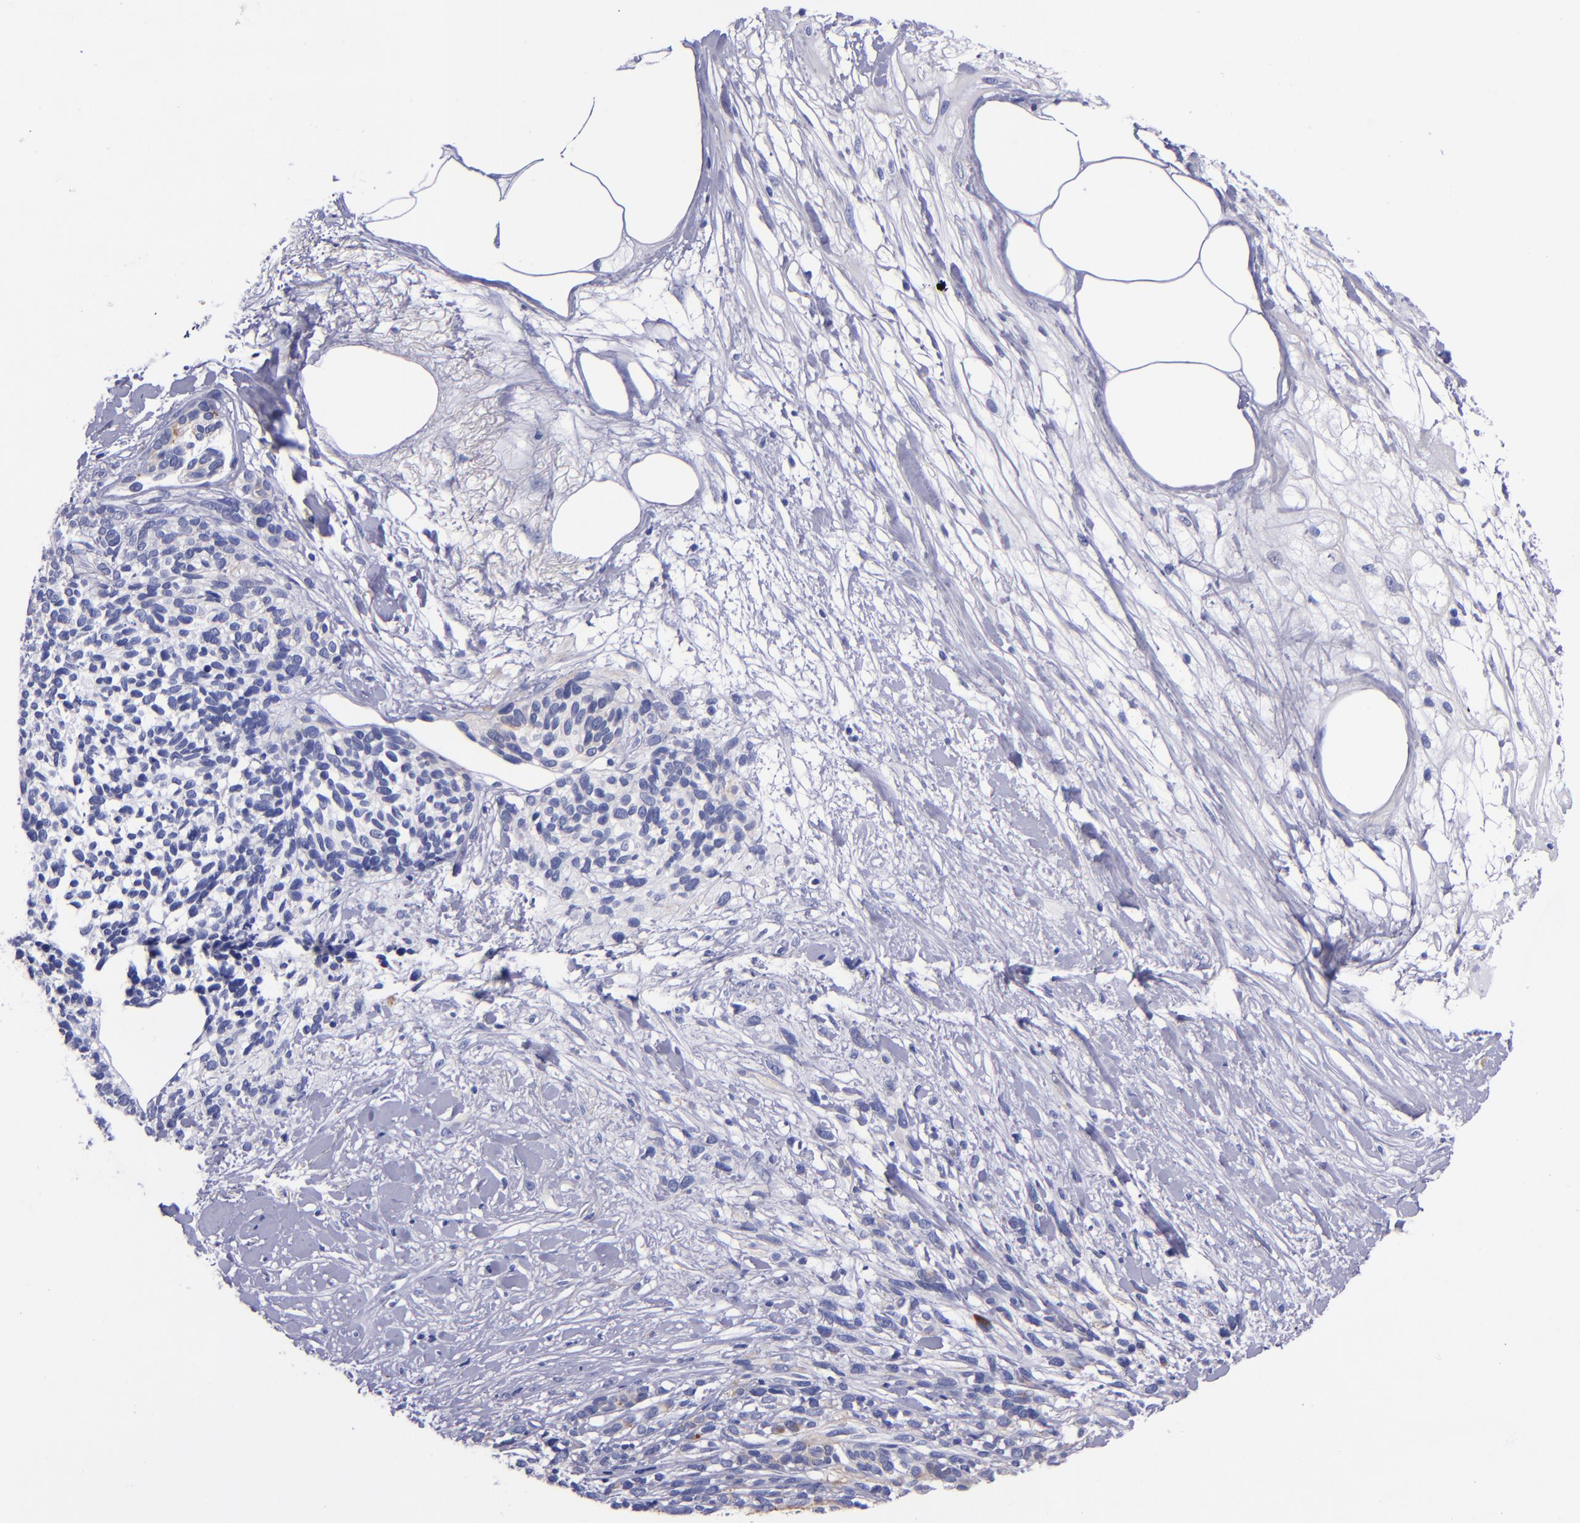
{"staining": {"intensity": "negative", "quantity": "none", "location": "none"}, "tissue": "melanoma", "cell_type": "Tumor cells", "image_type": "cancer", "snomed": [{"axis": "morphology", "description": "Malignant melanoma, NOS"}, {"axis": "topography", "description": "Skin"}], "caption": "DAB (3,3'-diaminobenzidine) immunohistochemical staining of melanoma shows no significant staining in tumor cells.", "gene": "SV2A", "patient": {"sex": "female", "age": 85}}